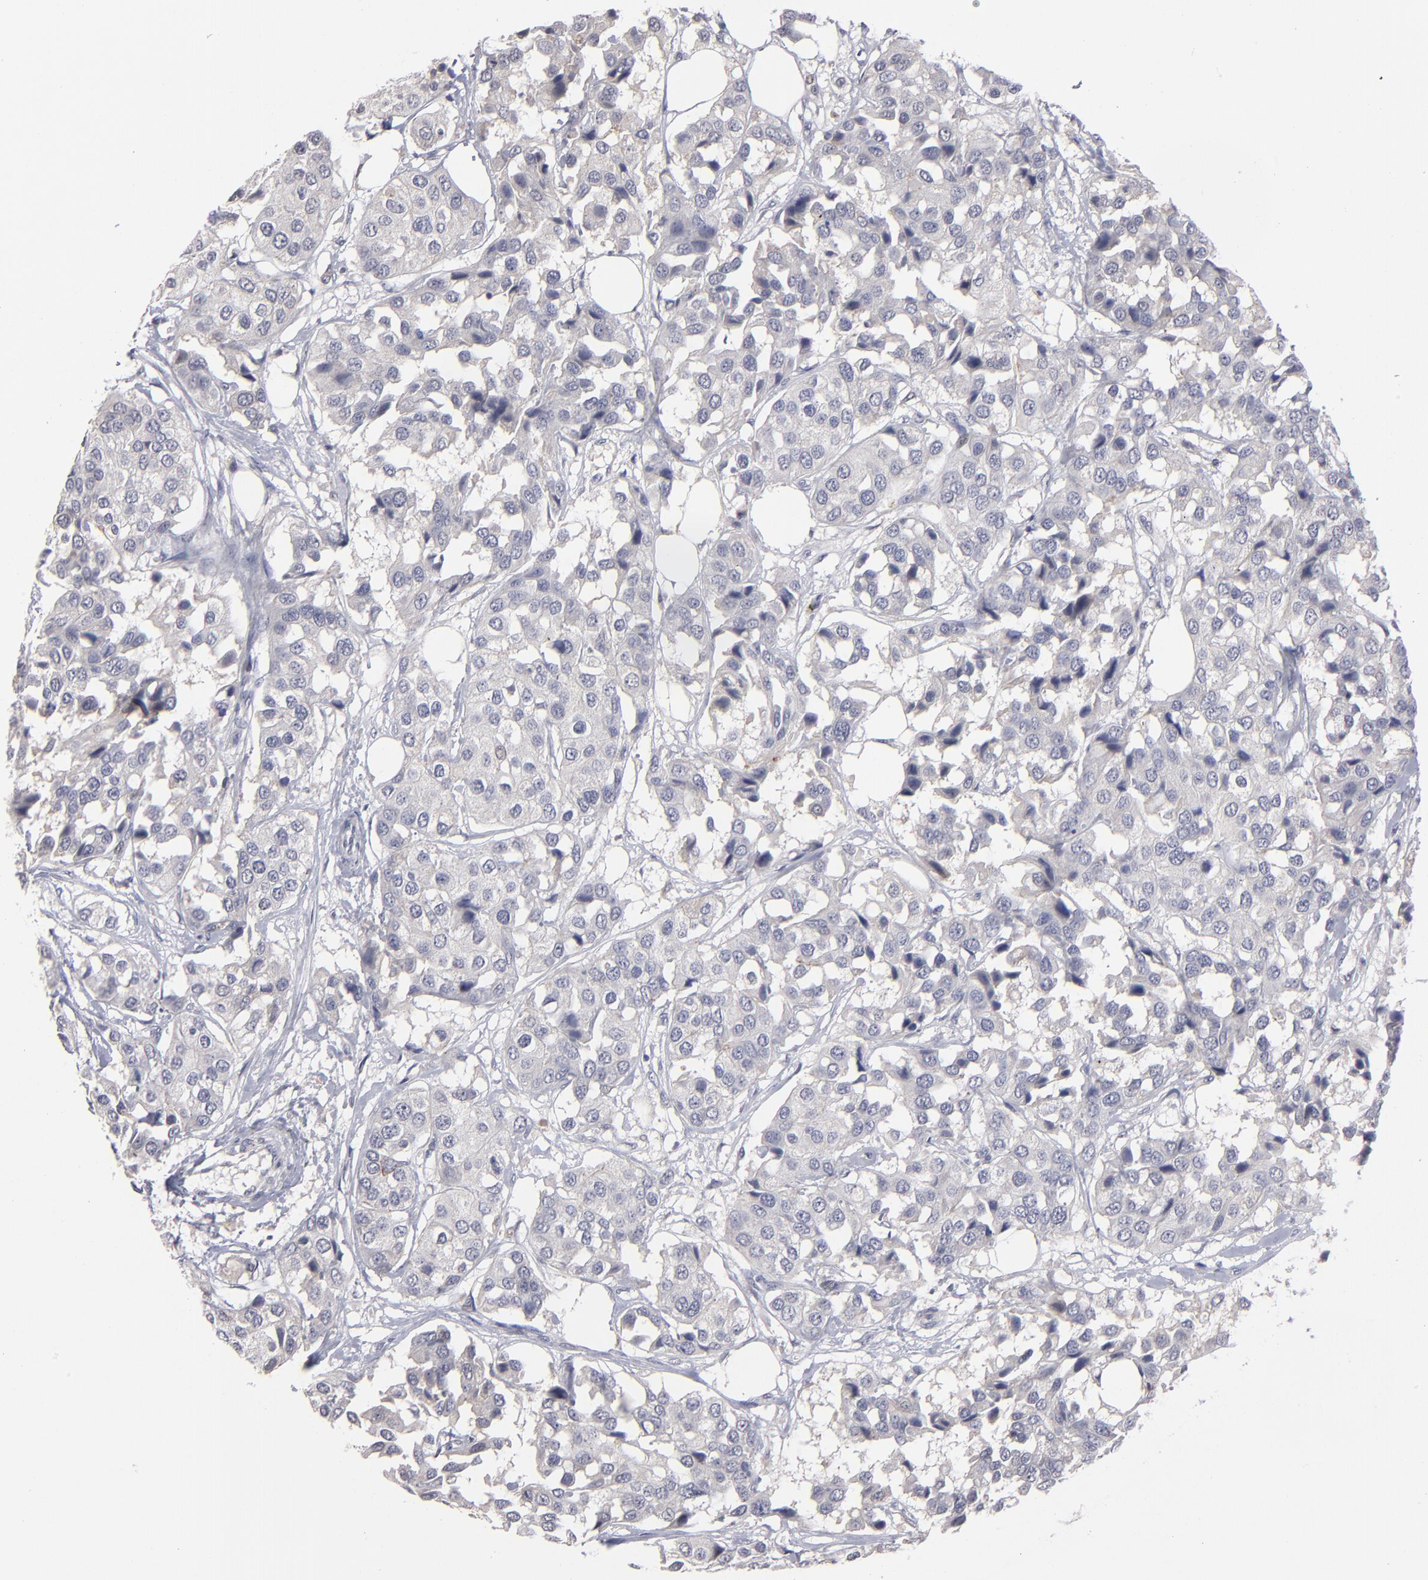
{"staining": {"intensity": "negative", "quantity": "none", "location": "none"}, "tissue": "breast cancer", "cell_type": "Tumor cells", "image_type": "cancer", "snomed": [{"axis": "morphology", "description": "Duct carcinoma"}, {"axis": "topography", "description": "Breast"}], "caption": "Immunohistochemistry (IHC) micrograph of neoplastic tissue: infiltrating ductal carcinoma (breast) stained with DAB (3,3'-diaminobenzidine) reveals no significant protein expression in tumor cells.", "gene": "GPM6B", "patient": {"sex": "female", "age": 80}}